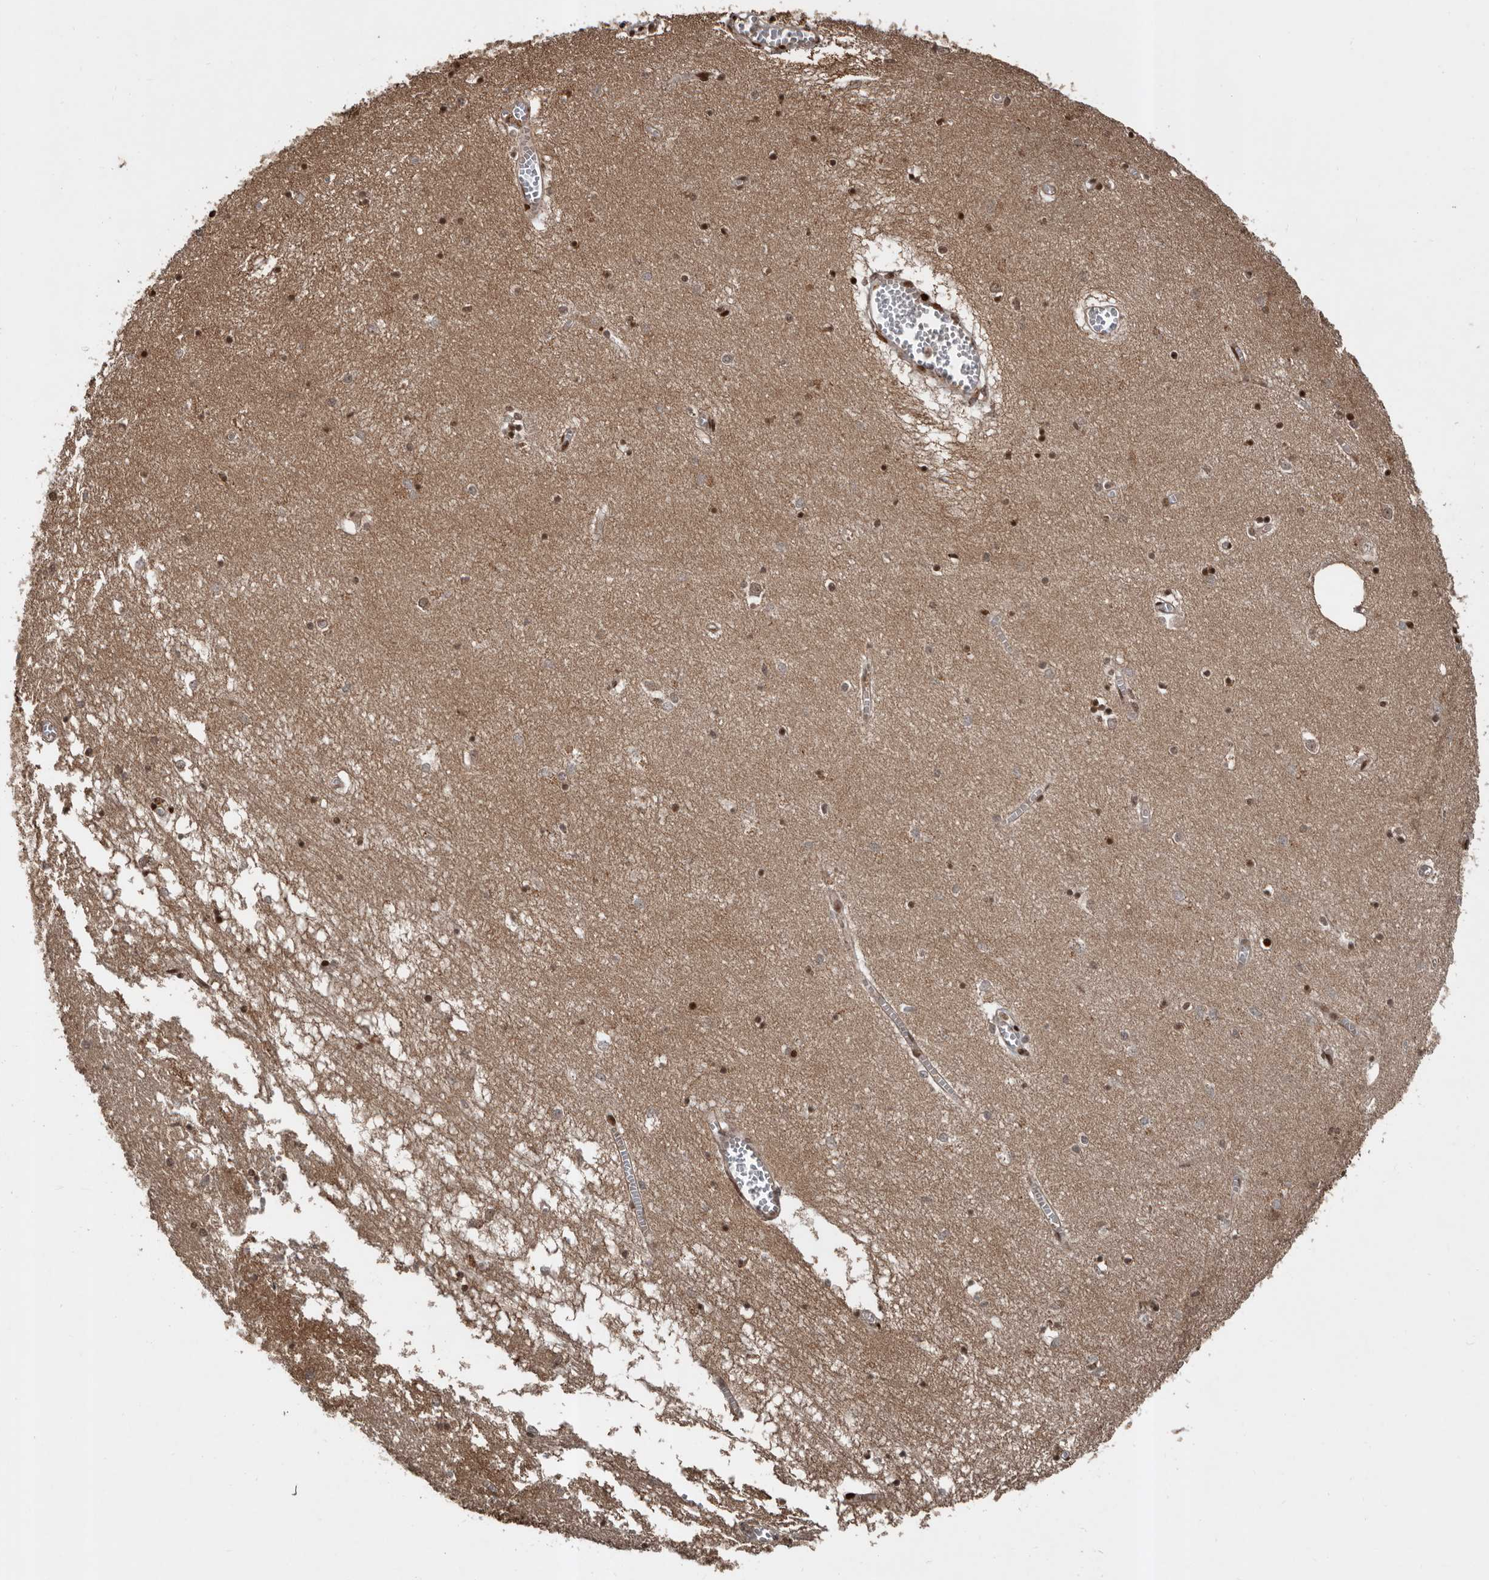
{"staining": {"intensity": "moderate", "quantity": "25%-75%", "location": "cytoplasmic/membranous,nuclear"}, "tissue": "hippocampus", "cell_type": "Glial cells", "image_type": "normal", "snomed": [{"axis": "morphology", "description": "Normal tissue, NOS"}, {"axis": "topography", "description": "Hippocampus"}], "caption": "DAB immunohistochemical staining of normal hippocampus shows moderate cytoplasmic/membranous,nuclear protein expression in about 25%-75% of glial cells. Nuclei are stained in blue.", "gene": "CCDC190", "patient": {"sex": "male", "age": 70}}